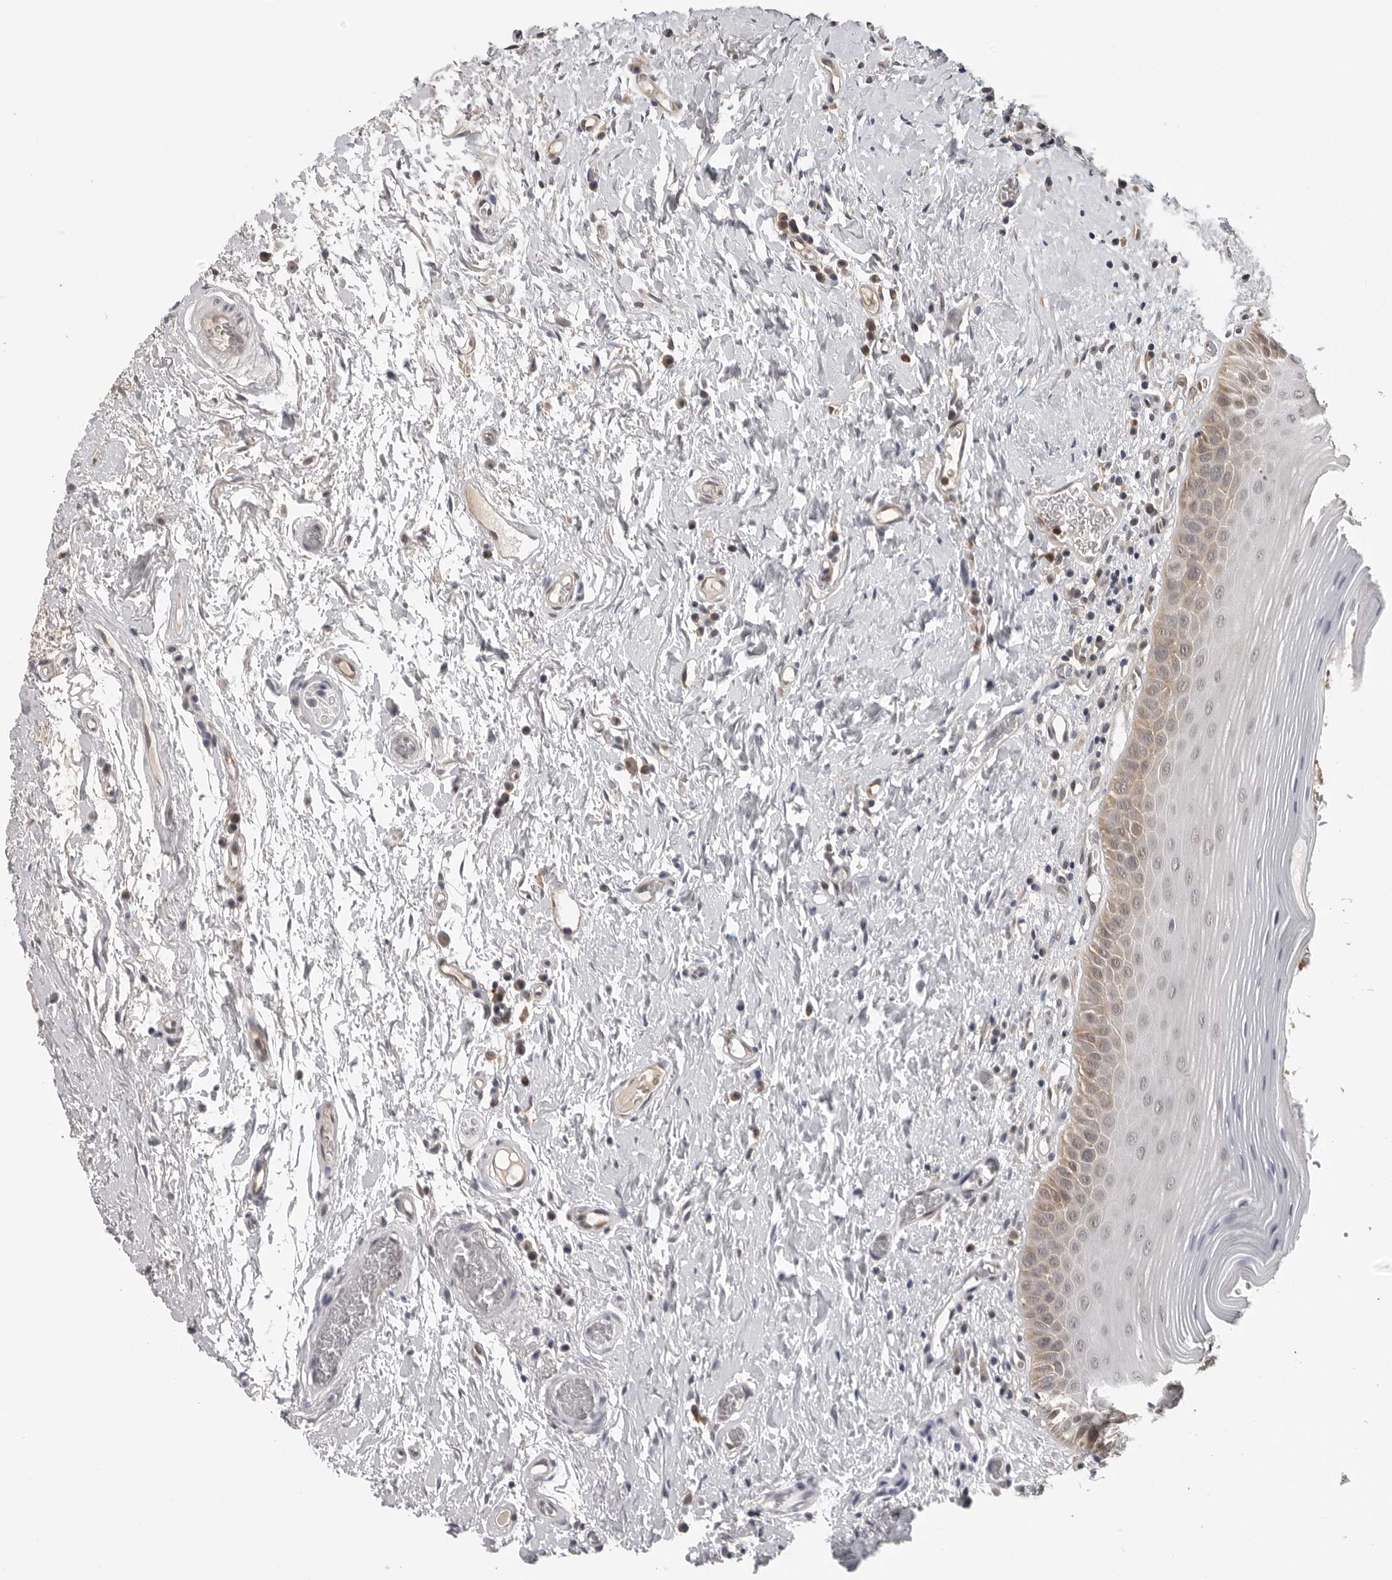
{"staining": {"intensity": "weak", "quantity": "<25%", "location": "cytoplasmic/membranous"}, "tissue": "oral mucosa", "cell_type": "Squamous epithelial cells", "image_type": "normal", "snomed": [{"axis": "morphology", "description": "Normal tissue, NOS"}, {"axis": "topography", "description": "Oral tissue"}], "caption": "High power microscopy micrograph of an immunohistochemistry photomicrograph of benign oral mucosa, revealing no significant staining in squamous epithelial cells.", "gene": "TRMT13", "patient": {"sex": "male", "age": 82}}